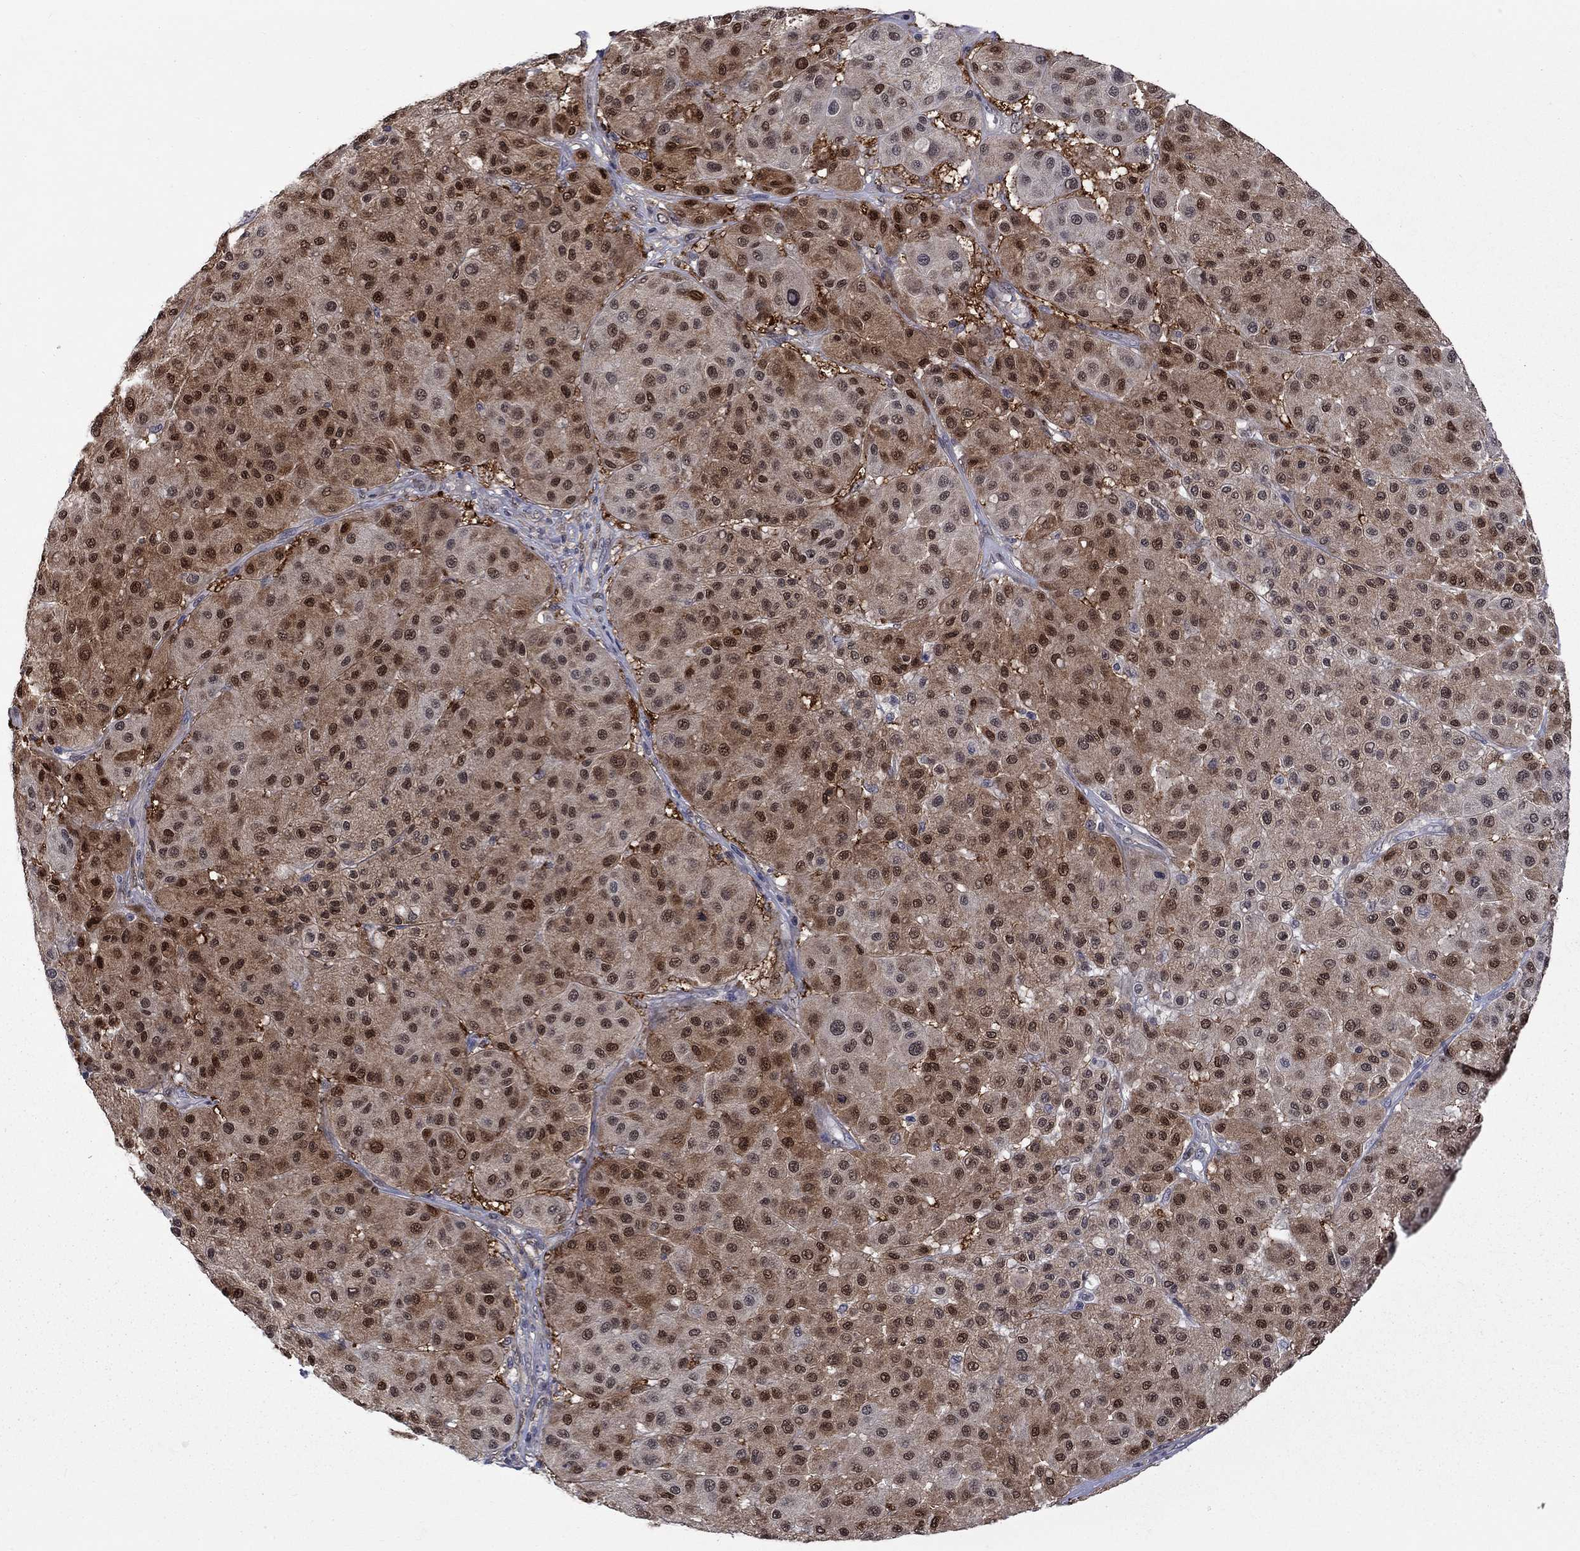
{"staining": {"intensity": "strong", "quantity": ">75%", "location": "cytoplasmic/membranous,nuclear"}, "tissue": "melanoma", "cell_type": "Tumor cells", "image_type": "cancer", "snomed": [{"axis": "morphology", "description": "Malignant melanoma, Metastatic site"}, {"axis": "topography", "description": "Smooth muscle"}], "caption": "There is high levels of strong cytoplasmic/membranous and nuclear positivity in tumor cells of melanoma, as demonstrated by immunohistochemical staining (brown color).", "gene": "CBR1", "patient": {"sex": "male", "age": 41}}